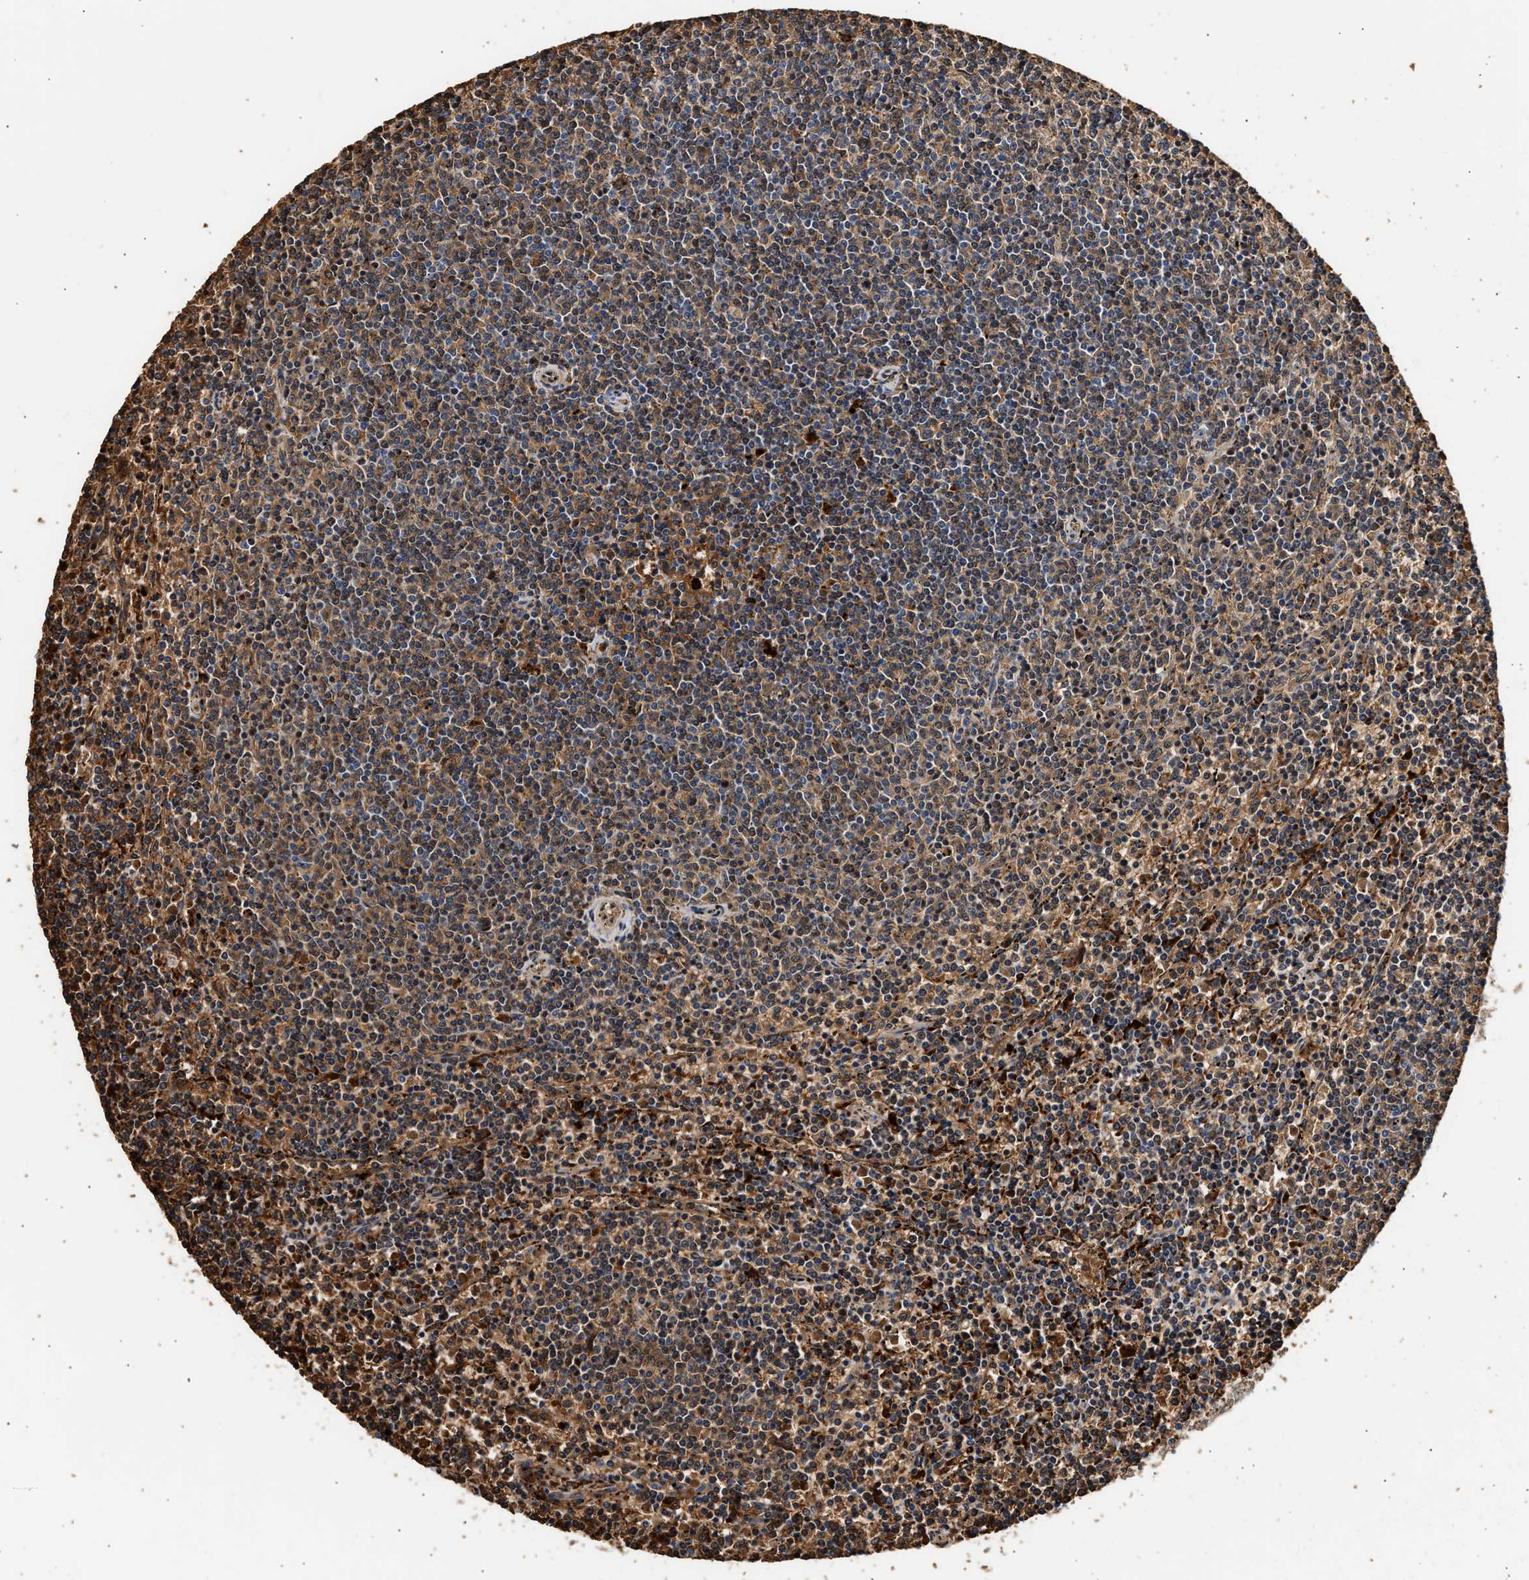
{"staining": {"intensity": "moderate", "quantity": ">75%", "location": "cytoplasmic/membranous,nuclear"}, "tissue": "lymphoma", "cell_type": "Tumor cells", "image_type": "cancer", "snomed": [{"axis": "morphology", "description": "Malignant lymphoma, non-Hodgkin's type, Low grade"}, {"axis": "topography", "description": "Spleen"}], "caption": "Lymphoma stained with DAB (3,3'-diaminobenzidine) IHC demonstrates medium levels of moderate cytoplasmic/membranous and nuclear positivity in approximately >75% of tumor cells. (DAB IHC with brightfield microscopy, high magnification).", "gene": "PLD3", "patient": {"sex": "female", "age": 50}}